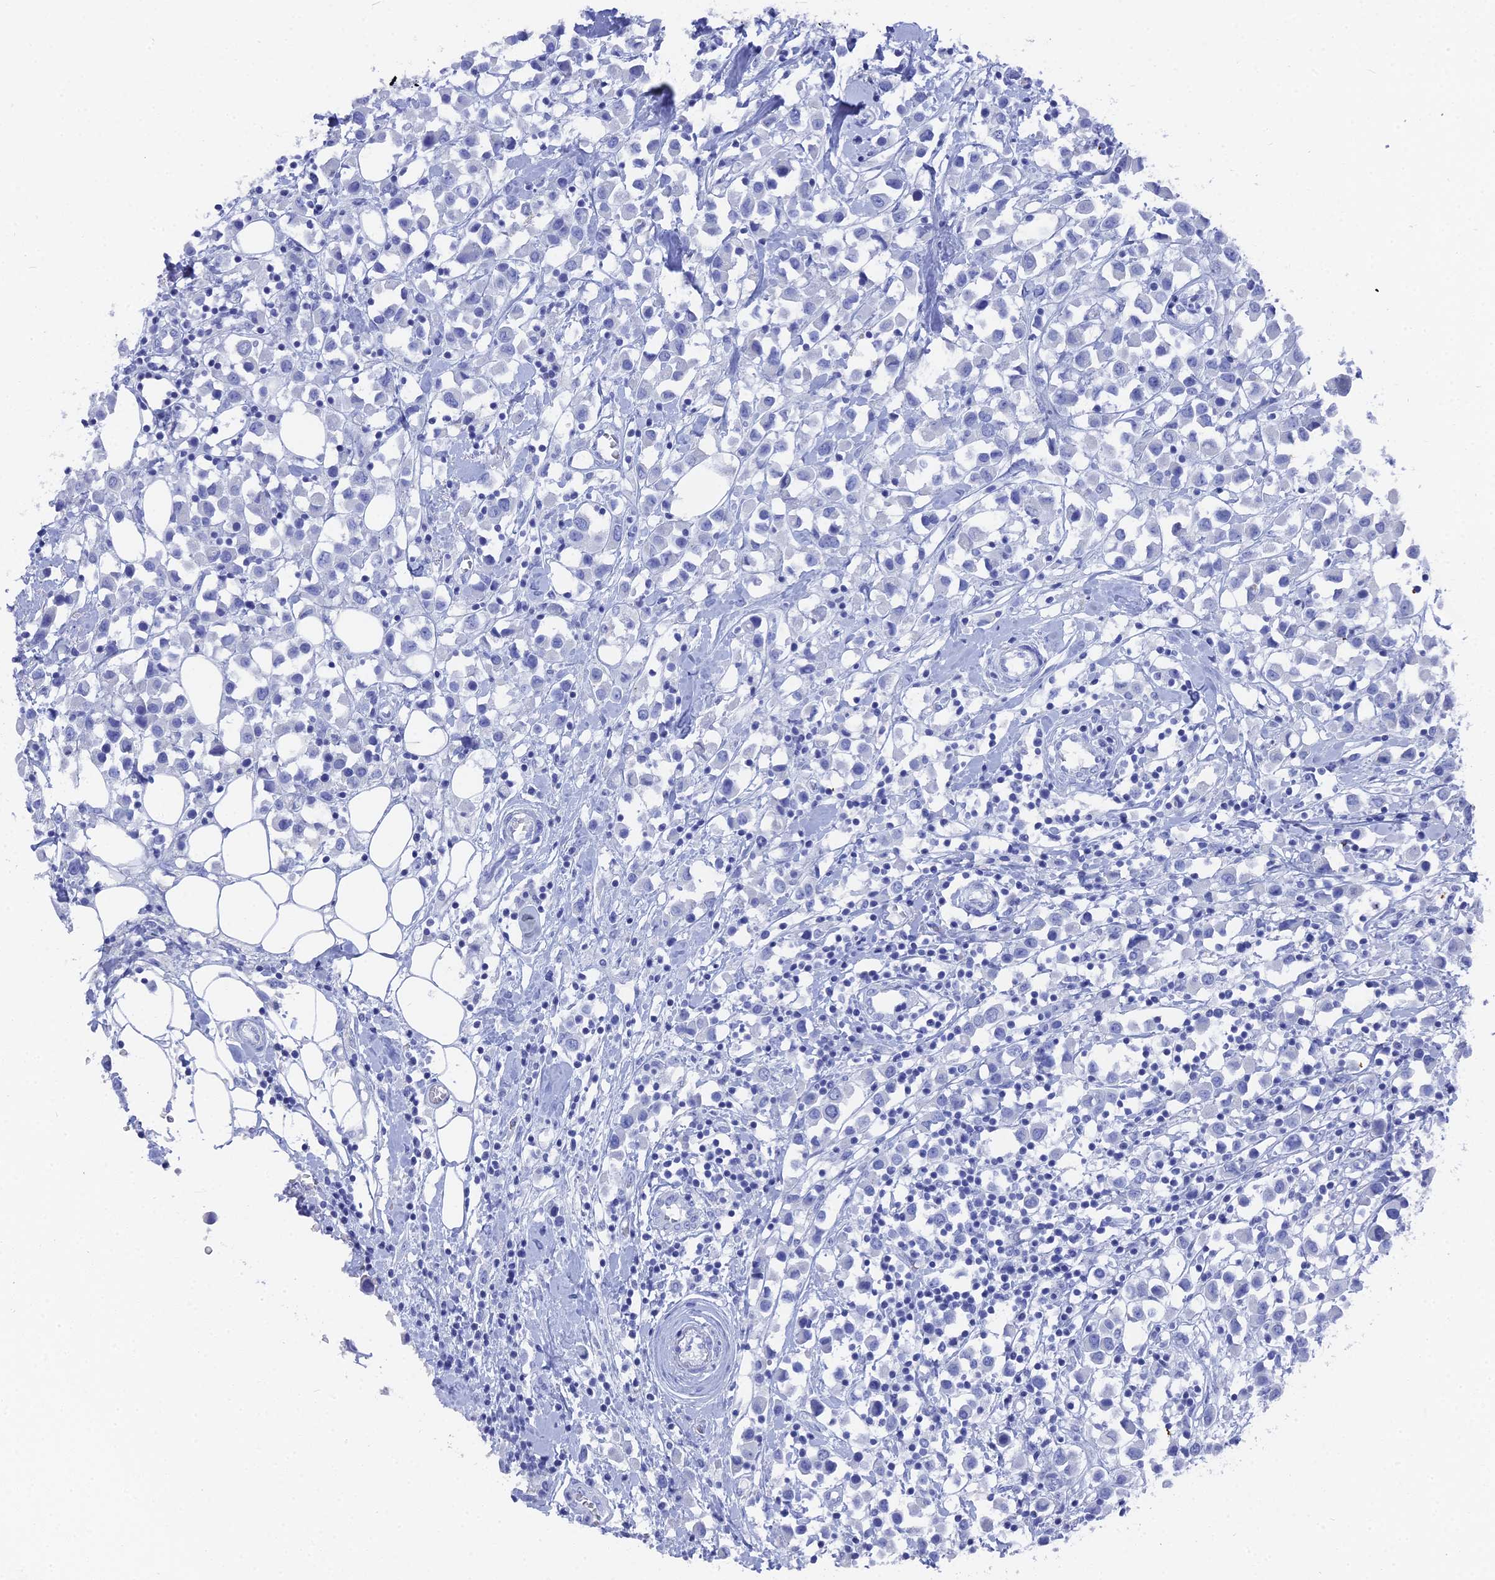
{"staining": {"intensity": "negative", "quantity": "none", "location": "none"}, "tissue": "breast cancer", "cell_type": "Tumor cells", "image_type": "cancer", "snomed": [{"axis": "morphology", "description": "Duct carcinoma"}, {"axis": "topography", "description": "Breast"}], "caption": "Immunohistochemistry (IHC) of breast cancer reveals no staining in tumor cells.", "gene": "ENPP3", "patient": {"sex": "female", "age": 61}}